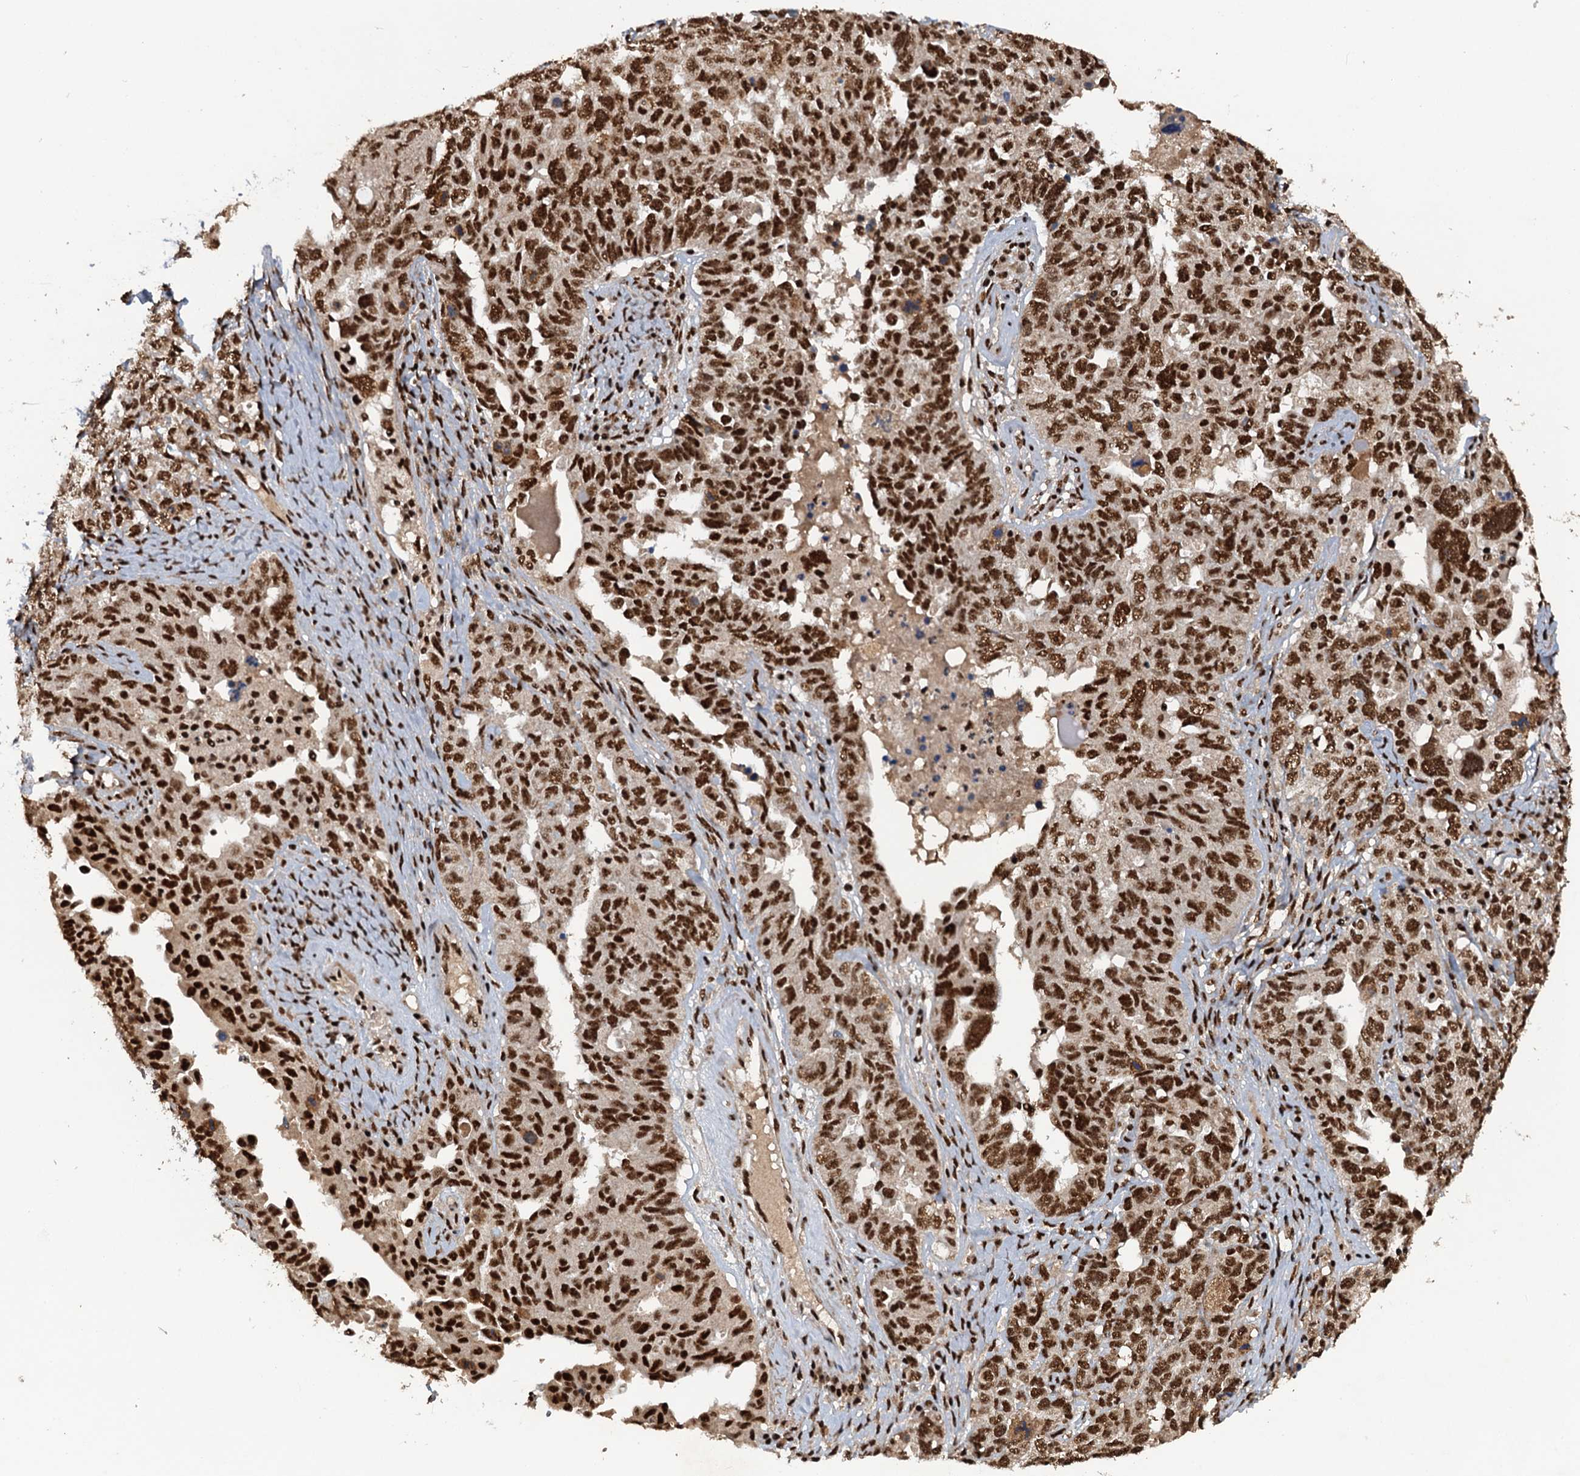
{"staining": {"intensity": "moderate", "quantity": ">75%", "location": "nuclear"}, "tissue": "ovarian cancer", "cell_type": "Tumor cells", "image_type": "cancer", "snomed": [{"axis": "morphology", "description": "Carcinoma, endometroid"}, {"axis": "topography", "description": "Ovary"}], "caption": "Moderate nuclear protein expression is appreciated in approximately >75% of tumor cells in ovarian cancer. Immunohistochemistry (ihc) stains the protein of interest in brown and the nuclei are stained blue.", "gene": "ZC3H18", "patient": {"sex": "female", "age": 62}}